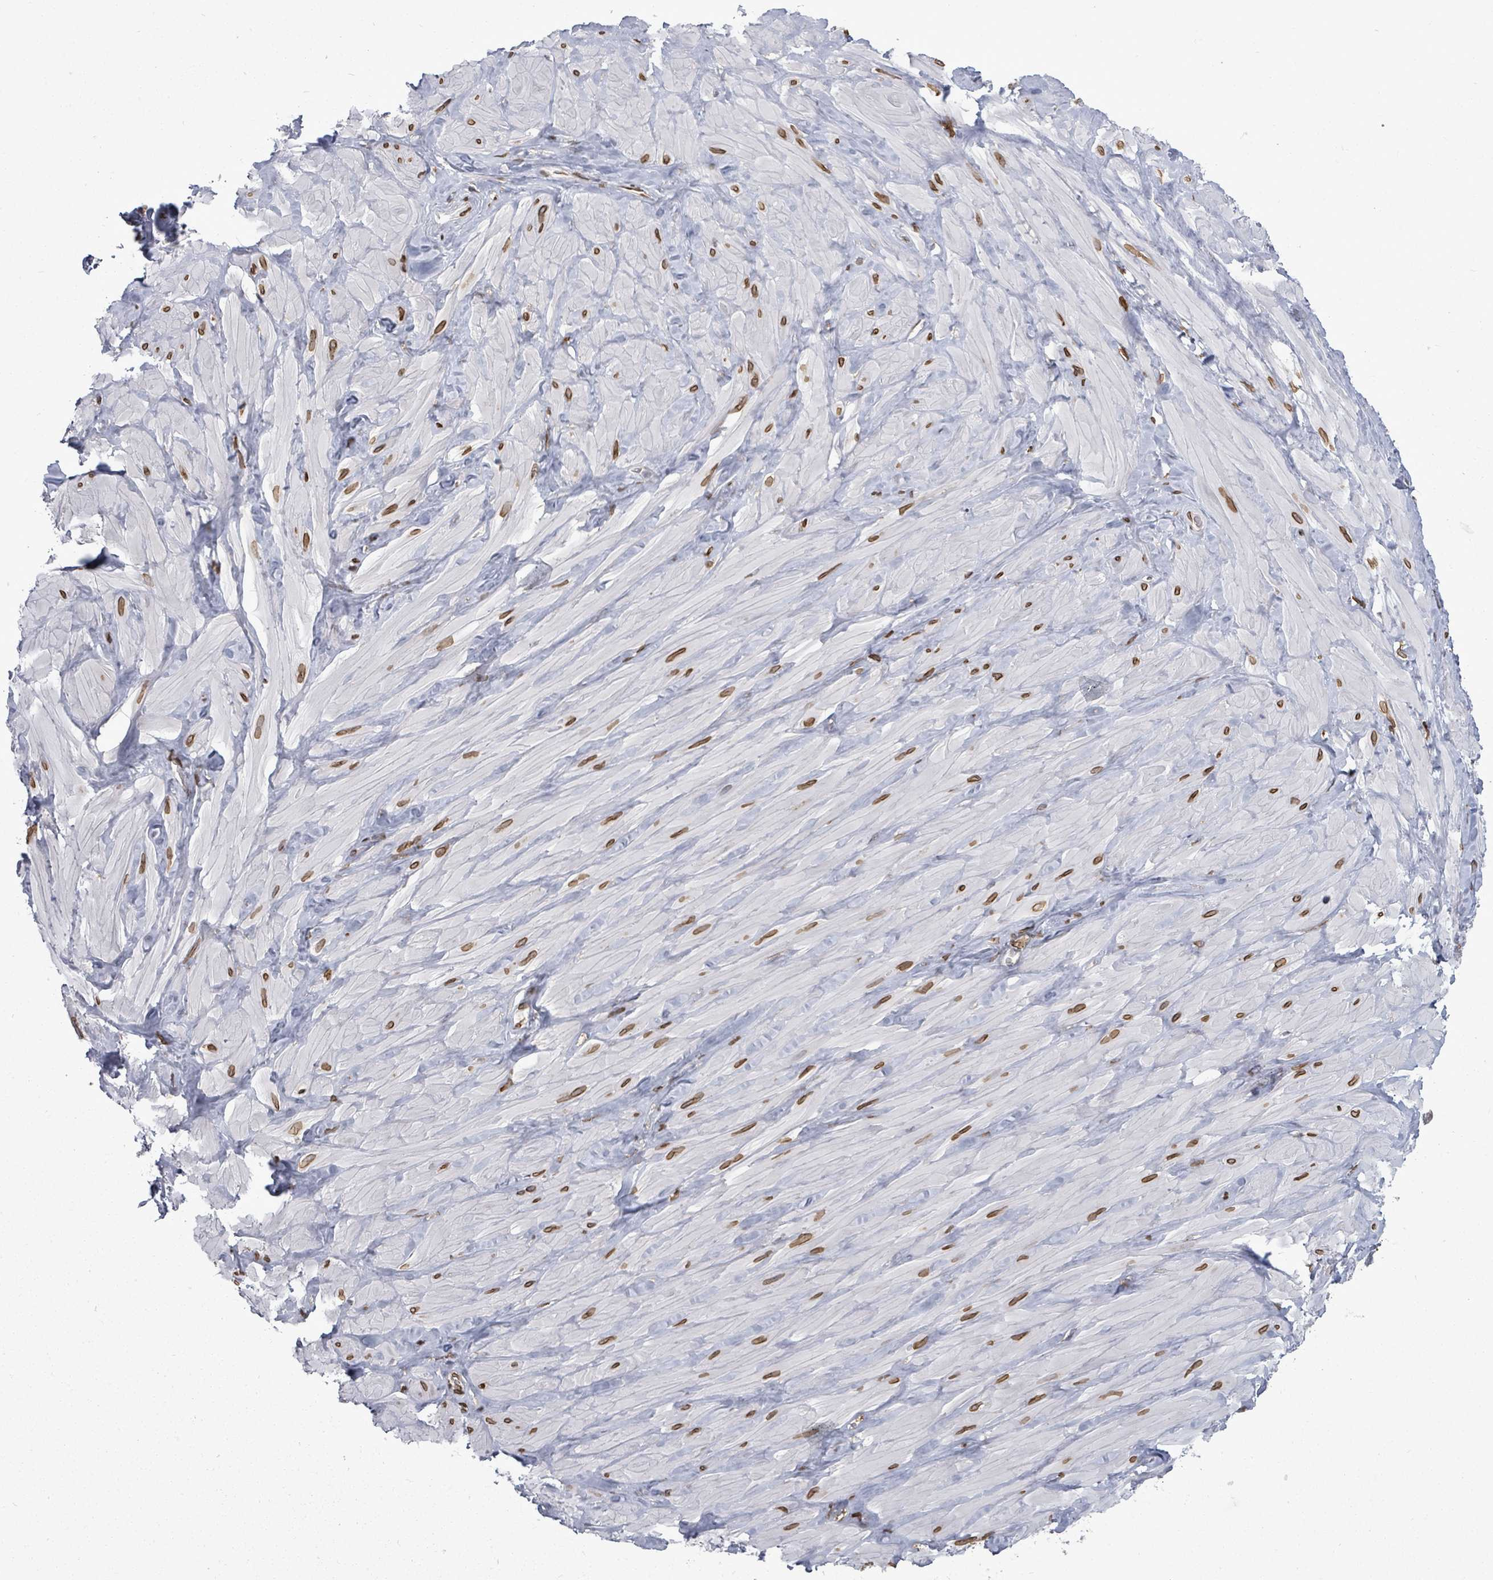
{"staining": {"intensity": "negative", "quantity": "none", "location": "none"}, "tissue": "adipose tissue", "cell_type": "Adipocytes", "image_type": "normal", "snomed": [{"axis": "morphology", "description": "Normal tissue, NOS"}, {"axis": "topography", "description": "Soft tissue"}, {"axis": "topography", "description": "Vascular tissue"}], "caption": "A high-resolution photomicrograph shows IHC staining of benign adipose tissue, which reveals no significant positivity in adipocytes.", "gene": "ARFGAP1", "patient": {"sex": "male", "age": 41}}